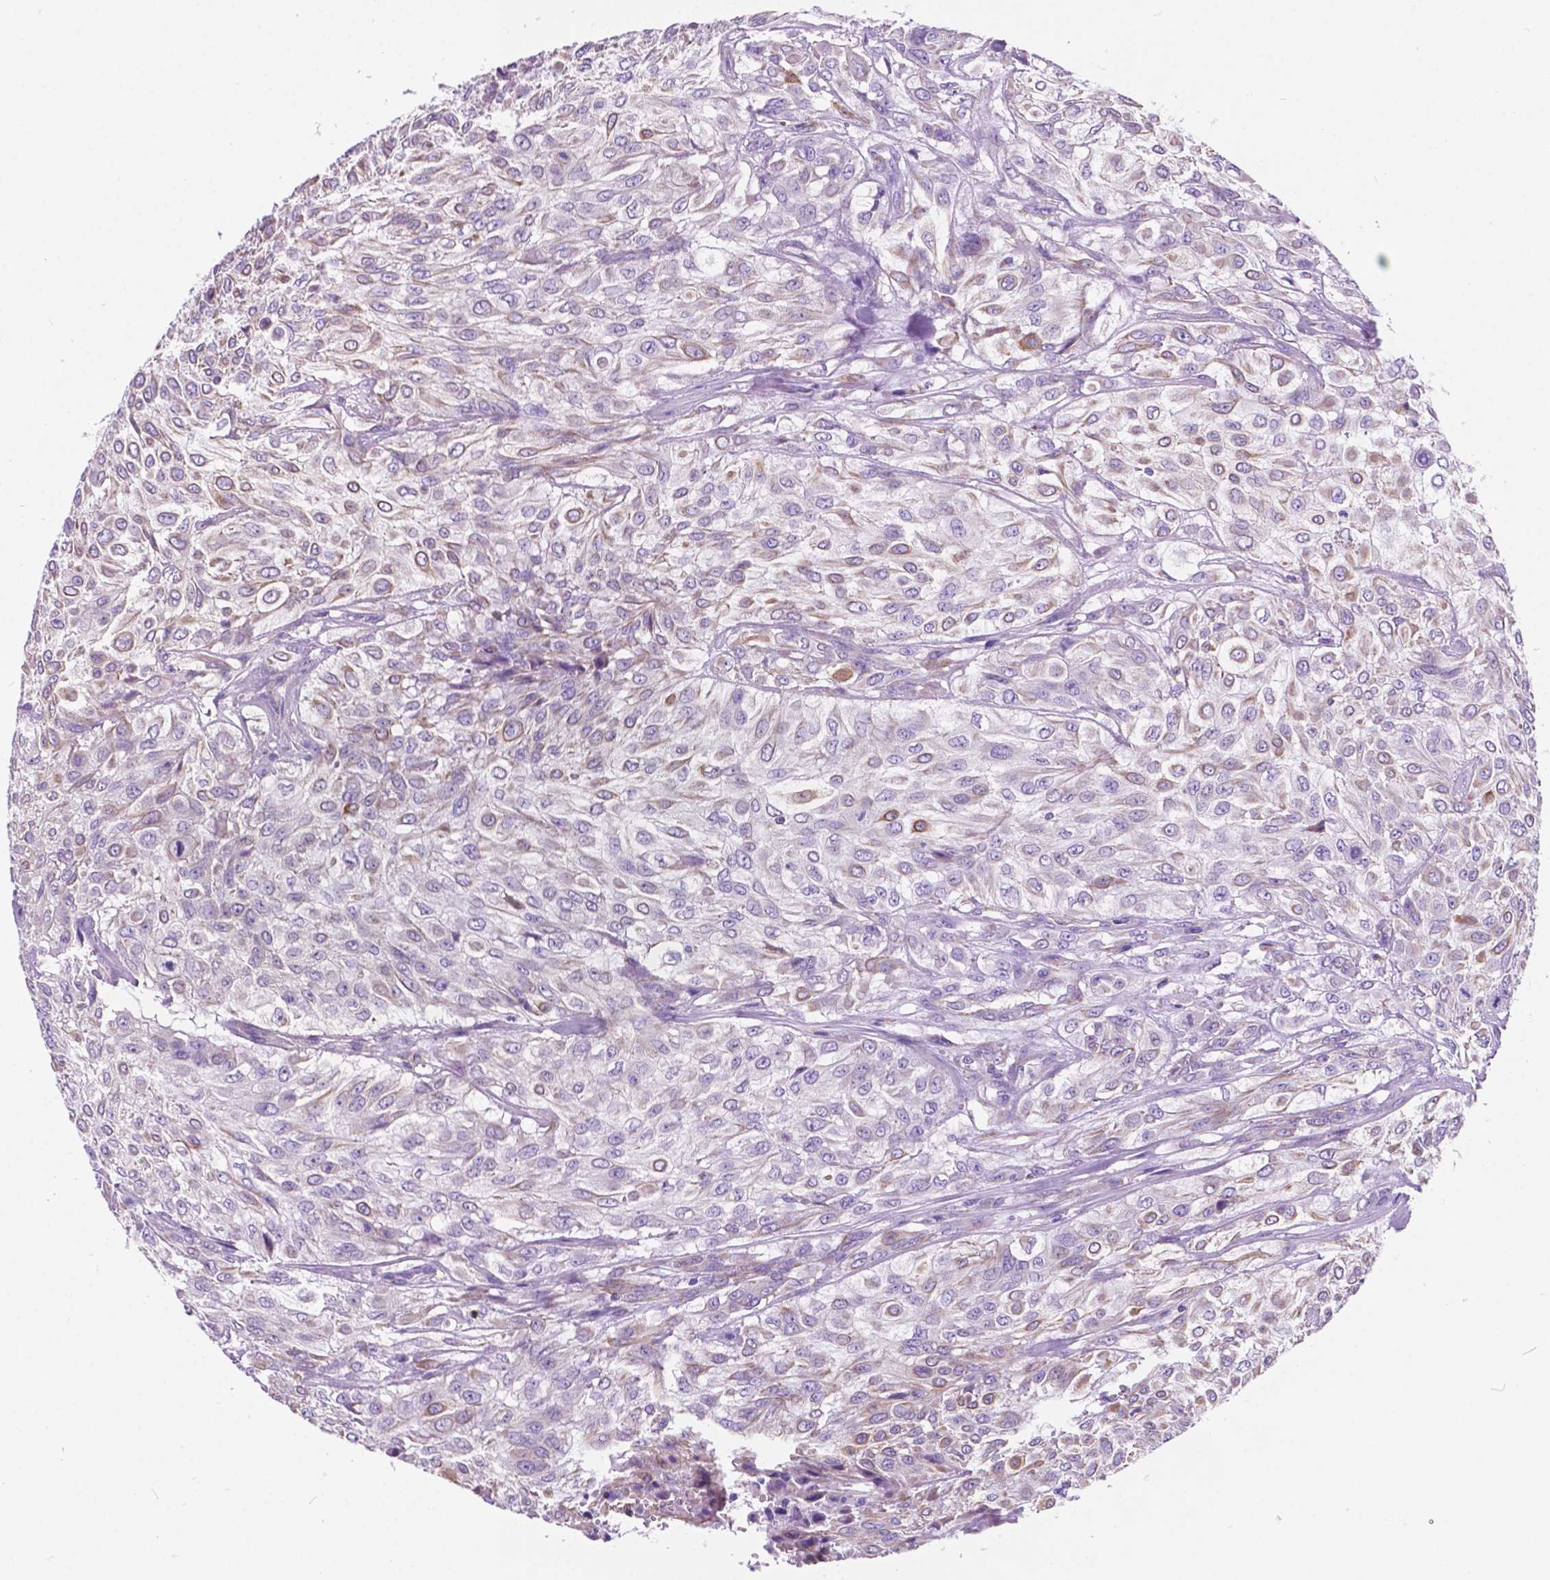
{"staining": {"intensity": "weak", "quantity": "<25%", "location": "cytoplasmic/membranous"}, "tissue": "urothelial cancer", "cell_type": "Tumor cells", "image_type": "cancer", "snomed": [{"axis": "morphology", "description": "Urothelial carcinoma, High grade"}, {"axis": "topography", "description": "Urinary bladder"}], "caption": "DAB (3,3'-diaminobenzidine) immunohistochemical staining of high-grade urothelial carcinoma exhibits no significant staining in tumor cells. The staining is performed using DAB (3,3'-diaminobenzidine) brown chromogen with nuclei counter-stained in using hematoxylin.", "gene": "TRPV5", "patient": {"sex": "male", "age": 57}}